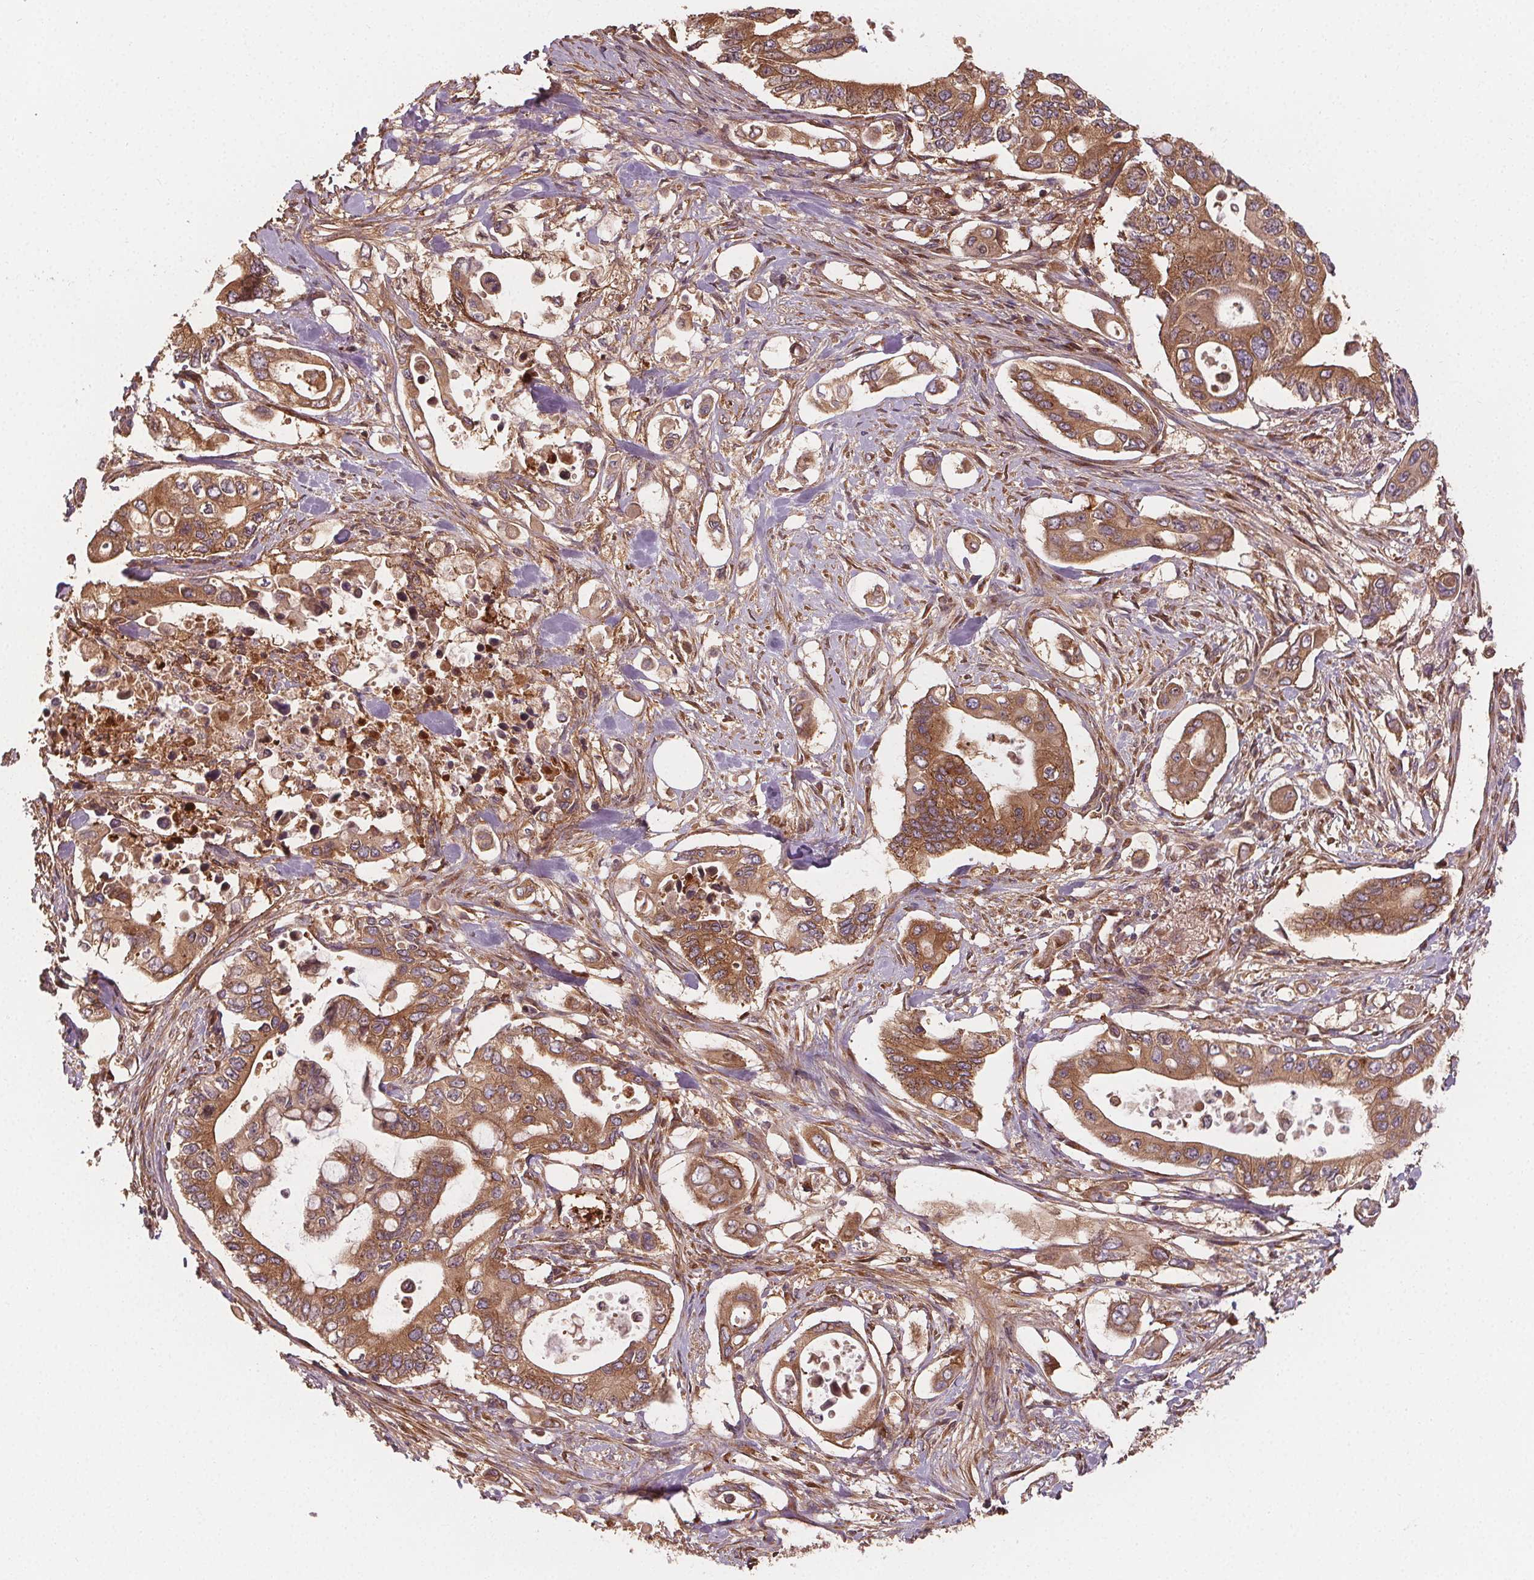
{"staining": {"intensity": "moderate", "quantity": ">75%", "location": "cytoplasmic/membranous"}, "tissue": "pancreatic cancer", "cell_type": "Tumor cells", "image_type": "cancer", "snomed": [{"axis": "morphology", "description": "Adenocarcinoma, NOS"}, {"axis": "topography", "description": "Pancreas"}], "caption": "Immunohistochemical staining of human pancreatic adenocarcinoma shows medium levels of moderate cytoplasmic/membranous protein positivity in about >75% of tumor cells. Using DAB (brown) and hematoxylin (blue) stains, captured at high magnification using brightfield microscopy.", "gene": "EIF3D", "patient": {"sex": "female", "age": 63}}